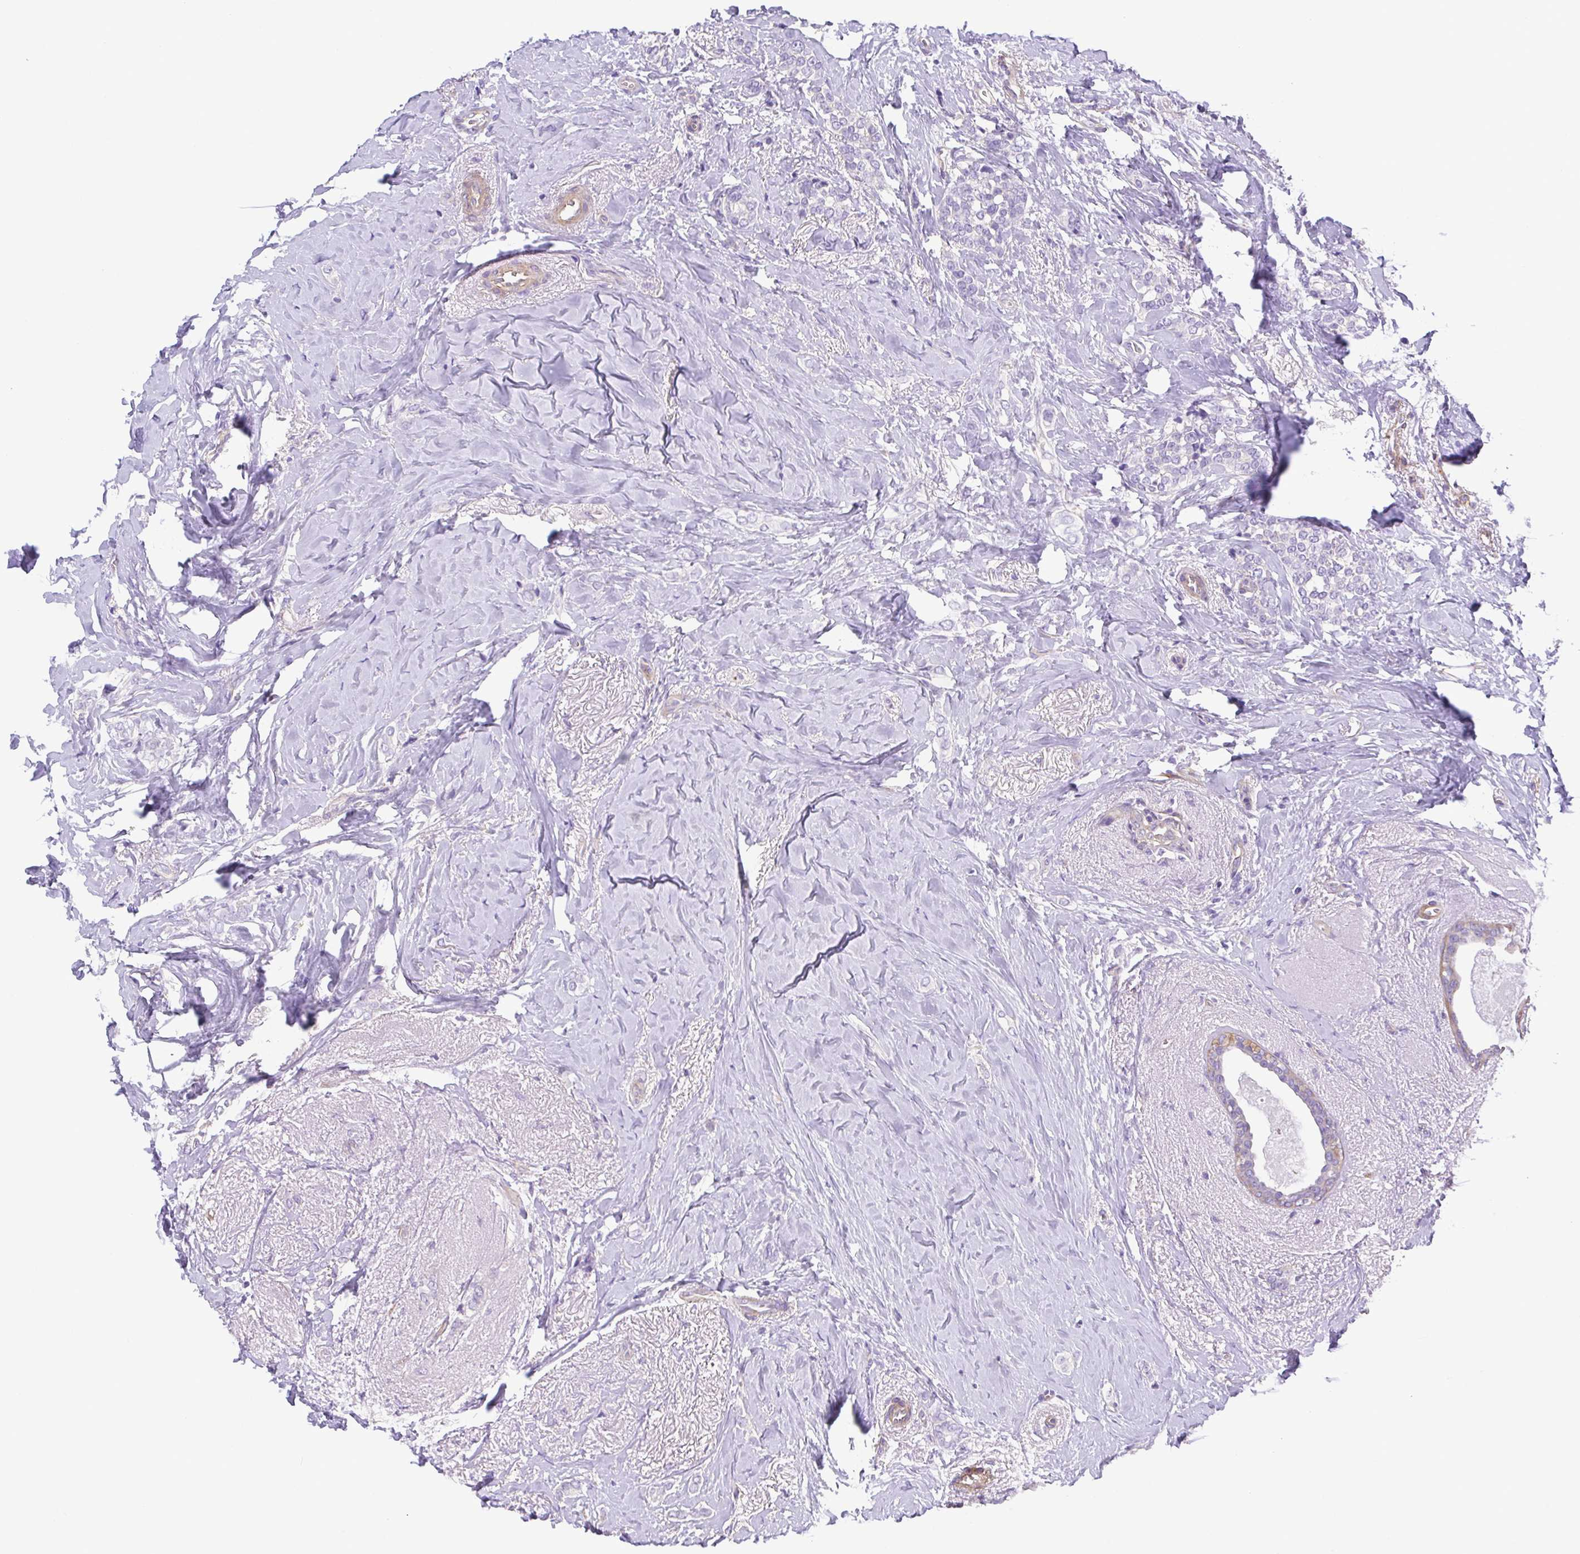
{"staining": {"intensity": "negative", "quantity": "none", "location": "none"}, "tissue": "breast cancer", "cell_type": "Tumor cells", "image_type": "cancer", "snomed": [{"axis": "morphology", "description": "Normal tissue, NOS"}, {"axis": "morphology", "description": "Duct carcinoma"}, {"axis": "topography", "description": "Breast"}], "caption": "This is a photomicrograph of immunohistochemistry (IHC) staining of breast cancer (invasive ductal carcinoma), which shows no expression in tumor cells. (DAB (3,3'-diaminobenzidine) IHC, high magnification).", "gene": "MYL6", "patient": {"sex": "female", "age": 77}}